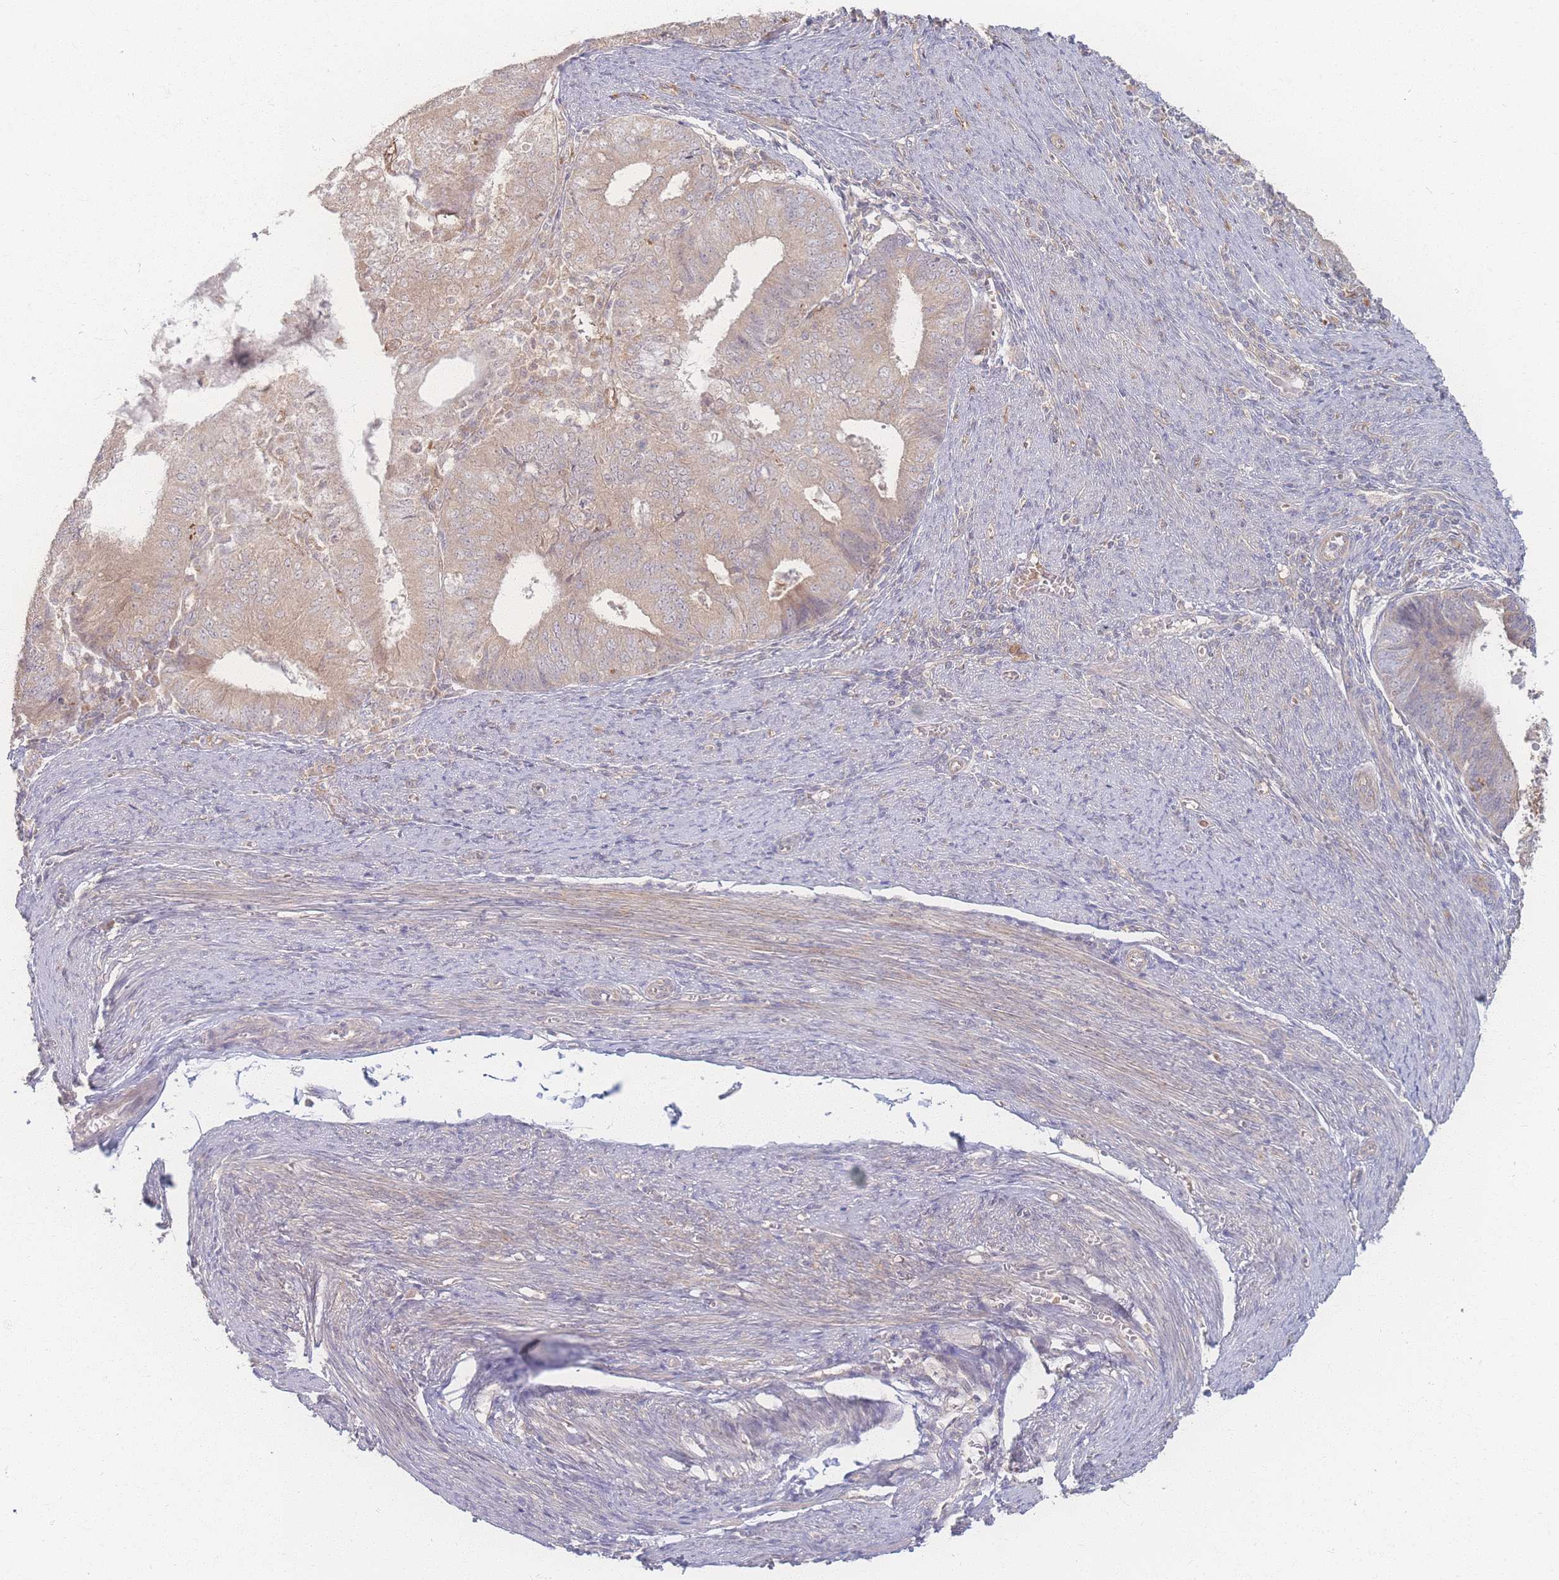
{"staining": {"intensity": "weak", "quantity": ">75%", "location": "cytoplasmic/membranous"}, "tissue": "endometrial cancer", "cell_type": "Tumor cells", "image_type": "cancer", "snomed": [{"axis": "morphology", "description": "Adenocarcinoma, NOS"}, {"axis": "topography", "description": "Endometrium"}], "caption": "Adenocarcinoma (endometrial) stained with IHC demonstrates weak cytoplasmic/membranous staining in about >75% of tumor cells.", "gene": "INSR", "patient": {"sex": "female", "age": 57}}